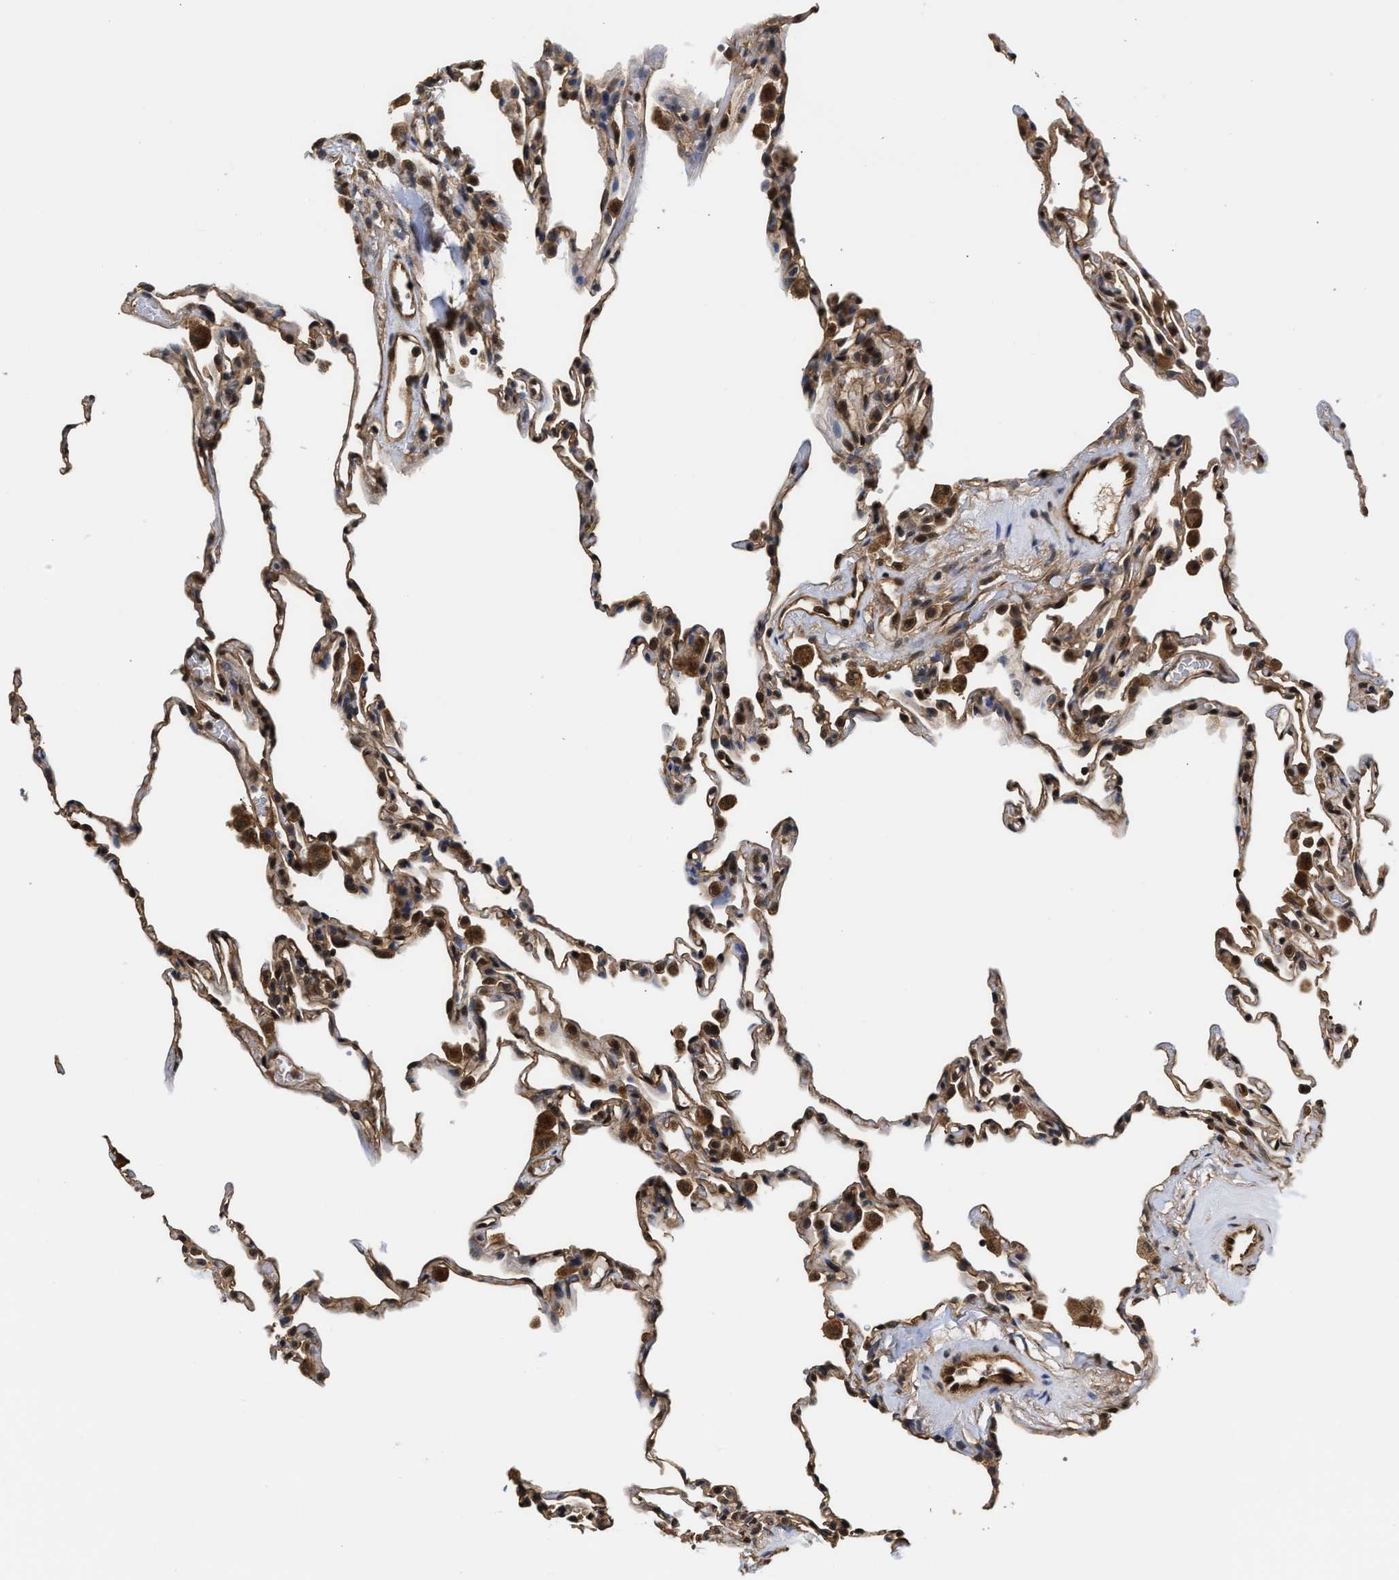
{"staining": {"intensity": "weak", "quantity": "25%-75%", "location": "cytoplasmic/membranous,nuclear"}, "tissue": "lung", "cell_type": "Alveolar cells", "image_type": "normal", "snomed": [{"axis": "morphology", "description": "Normal tissue, NOS"}, {"axis": "topography", "description": "Lung"}], "caption": "Immunohistochemistry (IHC) photomicrograph of unremarkable lung stained for a protein (brown), which exhibits low levels of weak cytoplasmic/membranous,nuclear staining in approximately 25%-75% of alveolar cells.", "gene": "SCAI", "patient": {"sex": "male", "age": 59}}